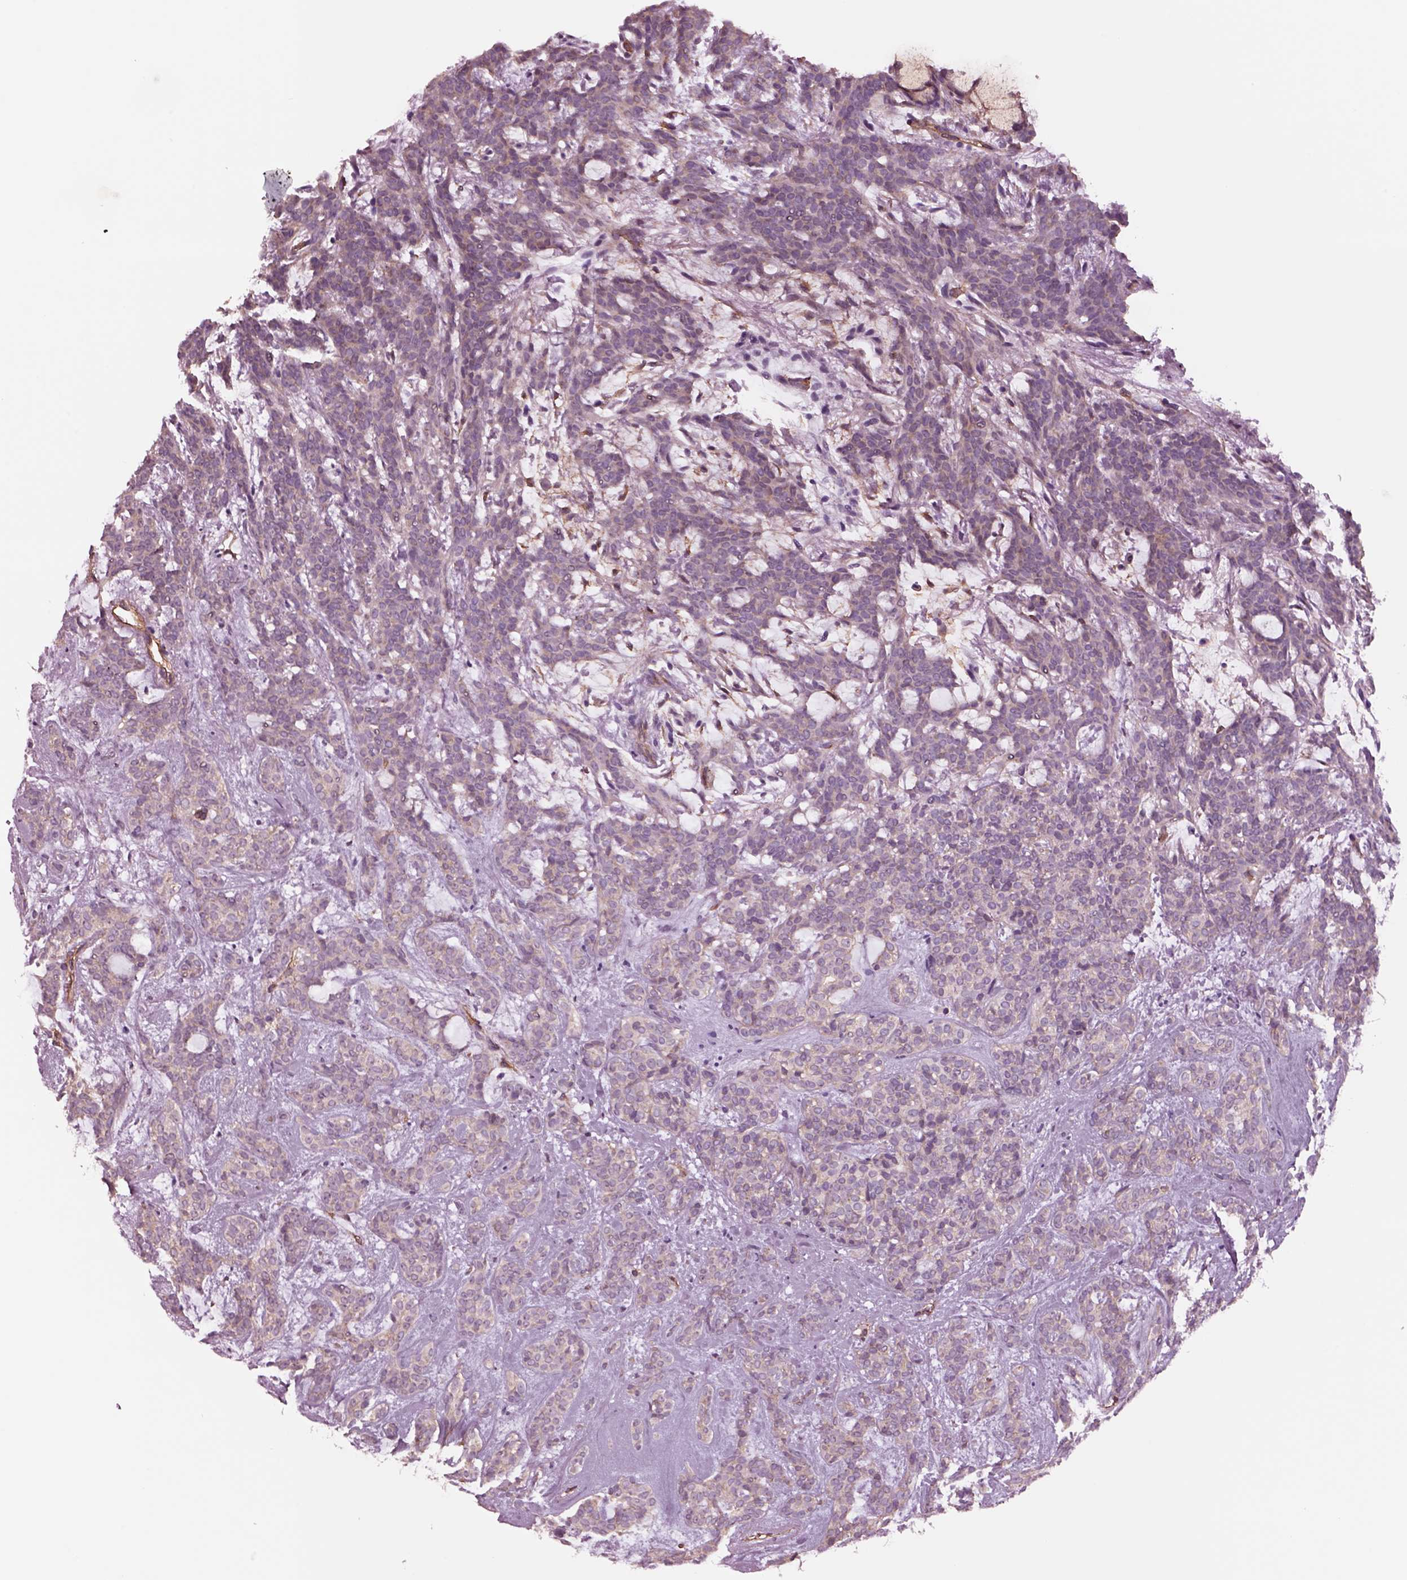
{"staining": {"intensity": "negative", "quantity": "none", "location": "none"}, "tissue": "head and neck cancer", "cell_type": "Tumor cells", "image_type": "cancer", "snomed": [{"axis": "morphology", "description": "Adenocarcinoma, NOS"}, {"axis": "topography", "description": "Head-Neck"}], "caption": "Adenocarcinoma (head and neck) was stained to show a protein in brown. There is no significant positivity in tumor cells. The staining was performed using DAB (3,3'-diaminobenzidine) to visualize the protein expression in brown, while the nuclei were stained in blue with hematoxylin (Magnification: 20x).", "gene": "HTR1B", "patient": {"sex": "female", "age": 57}}